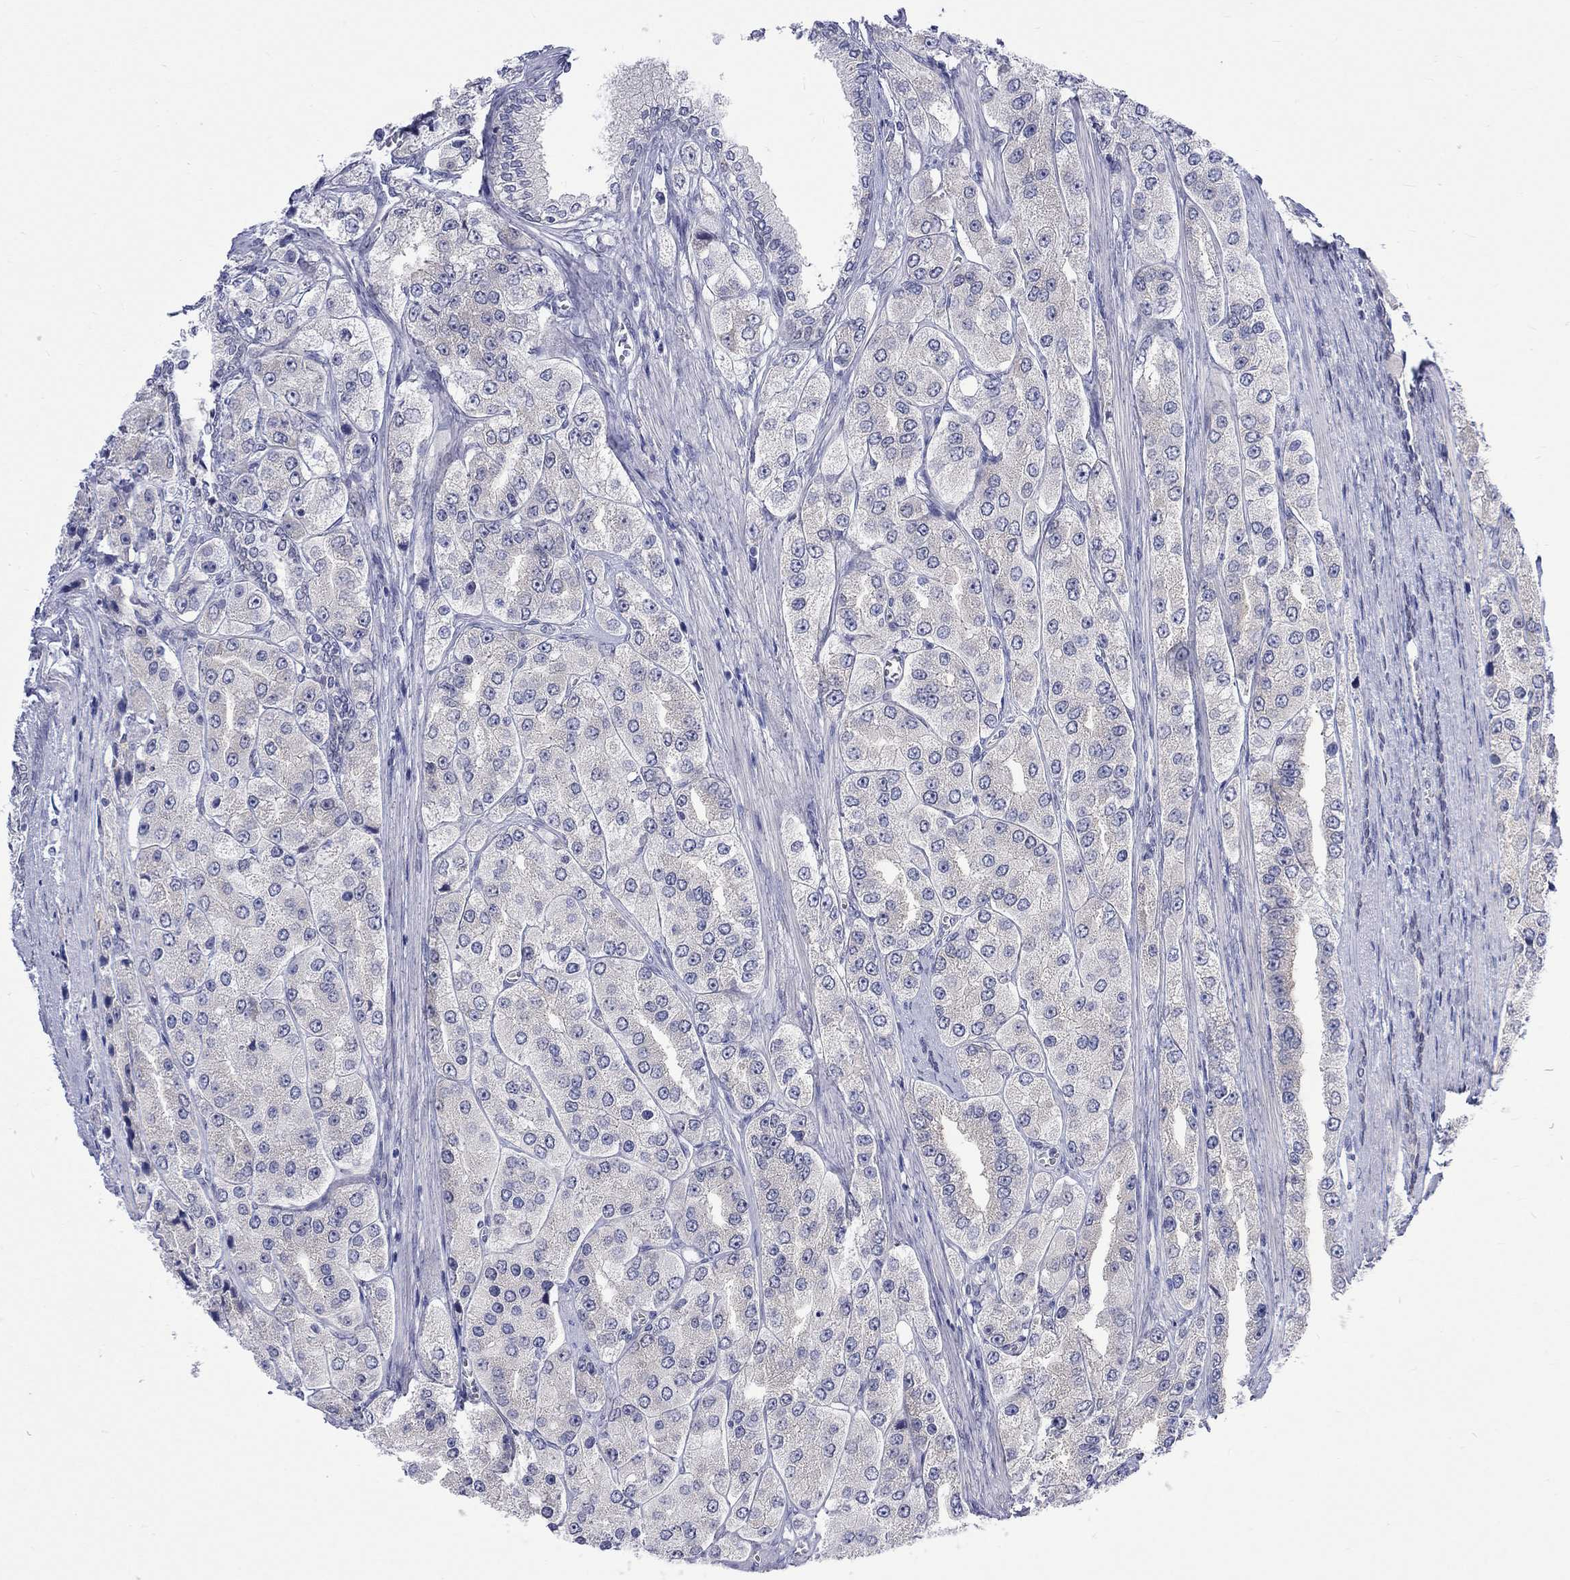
{"staining": {"intensity": "negative", "quantity": "none", "location": "none"}, "tissue": "prostate cancer", "cell_type": "Tumor cells", "image_type": "cancer", "snomed": [{"axis": "morphology", "description": "Adenocarcinoma, Low grade"}, {"axis": "topography", "description": "Prostate"}], "caption": "Immunohistochemistry image of neoplastic tissue: prostate cancer (low-grade adenocarcinoma) stained with DAB exhibits no significant protein staining in tumor cells.", "gene": "CERS1", "patient": {"sex": "male", "age": 69}}